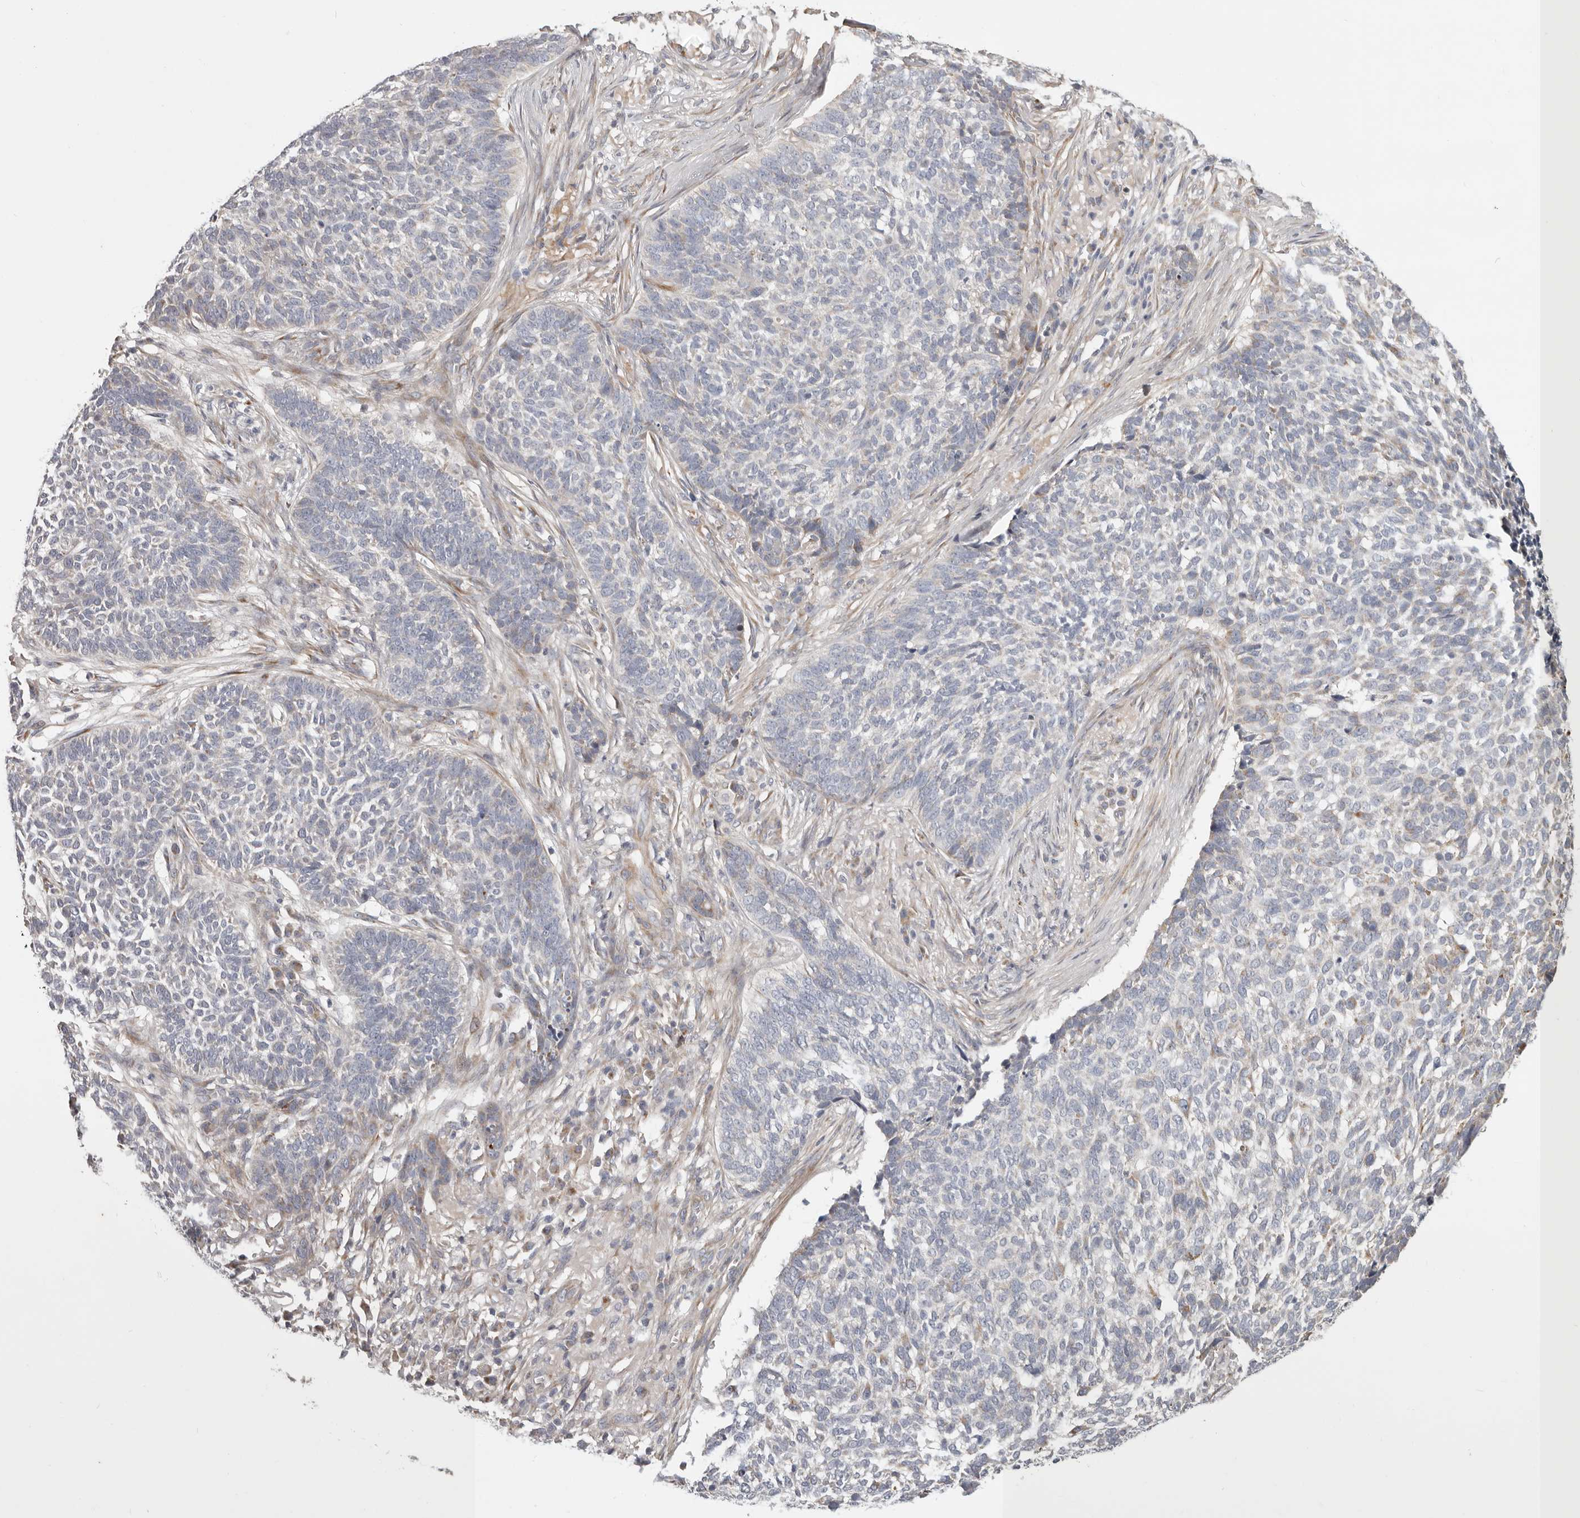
{"staining": {"intensity": "negative", "quantity": "none", "location": "none"}, "tissue": "skin cancer", "cell_type": "Tumor cells", "image_type": "cancer", "snomed": [{"axis": "morphology", "description": "Basal cell carcinoma"}, {"axis": "topography", "description": "Skin"}], "caption": "High magnification brightfield microscopy of basal cell carcinoma (skin) stained with DAB (brown) and counterstained with hematoxylin (blue): tumor cells show no significant positivity.", "gene": "MRPS10", "patient": {"sex": "male", "age": 85}}